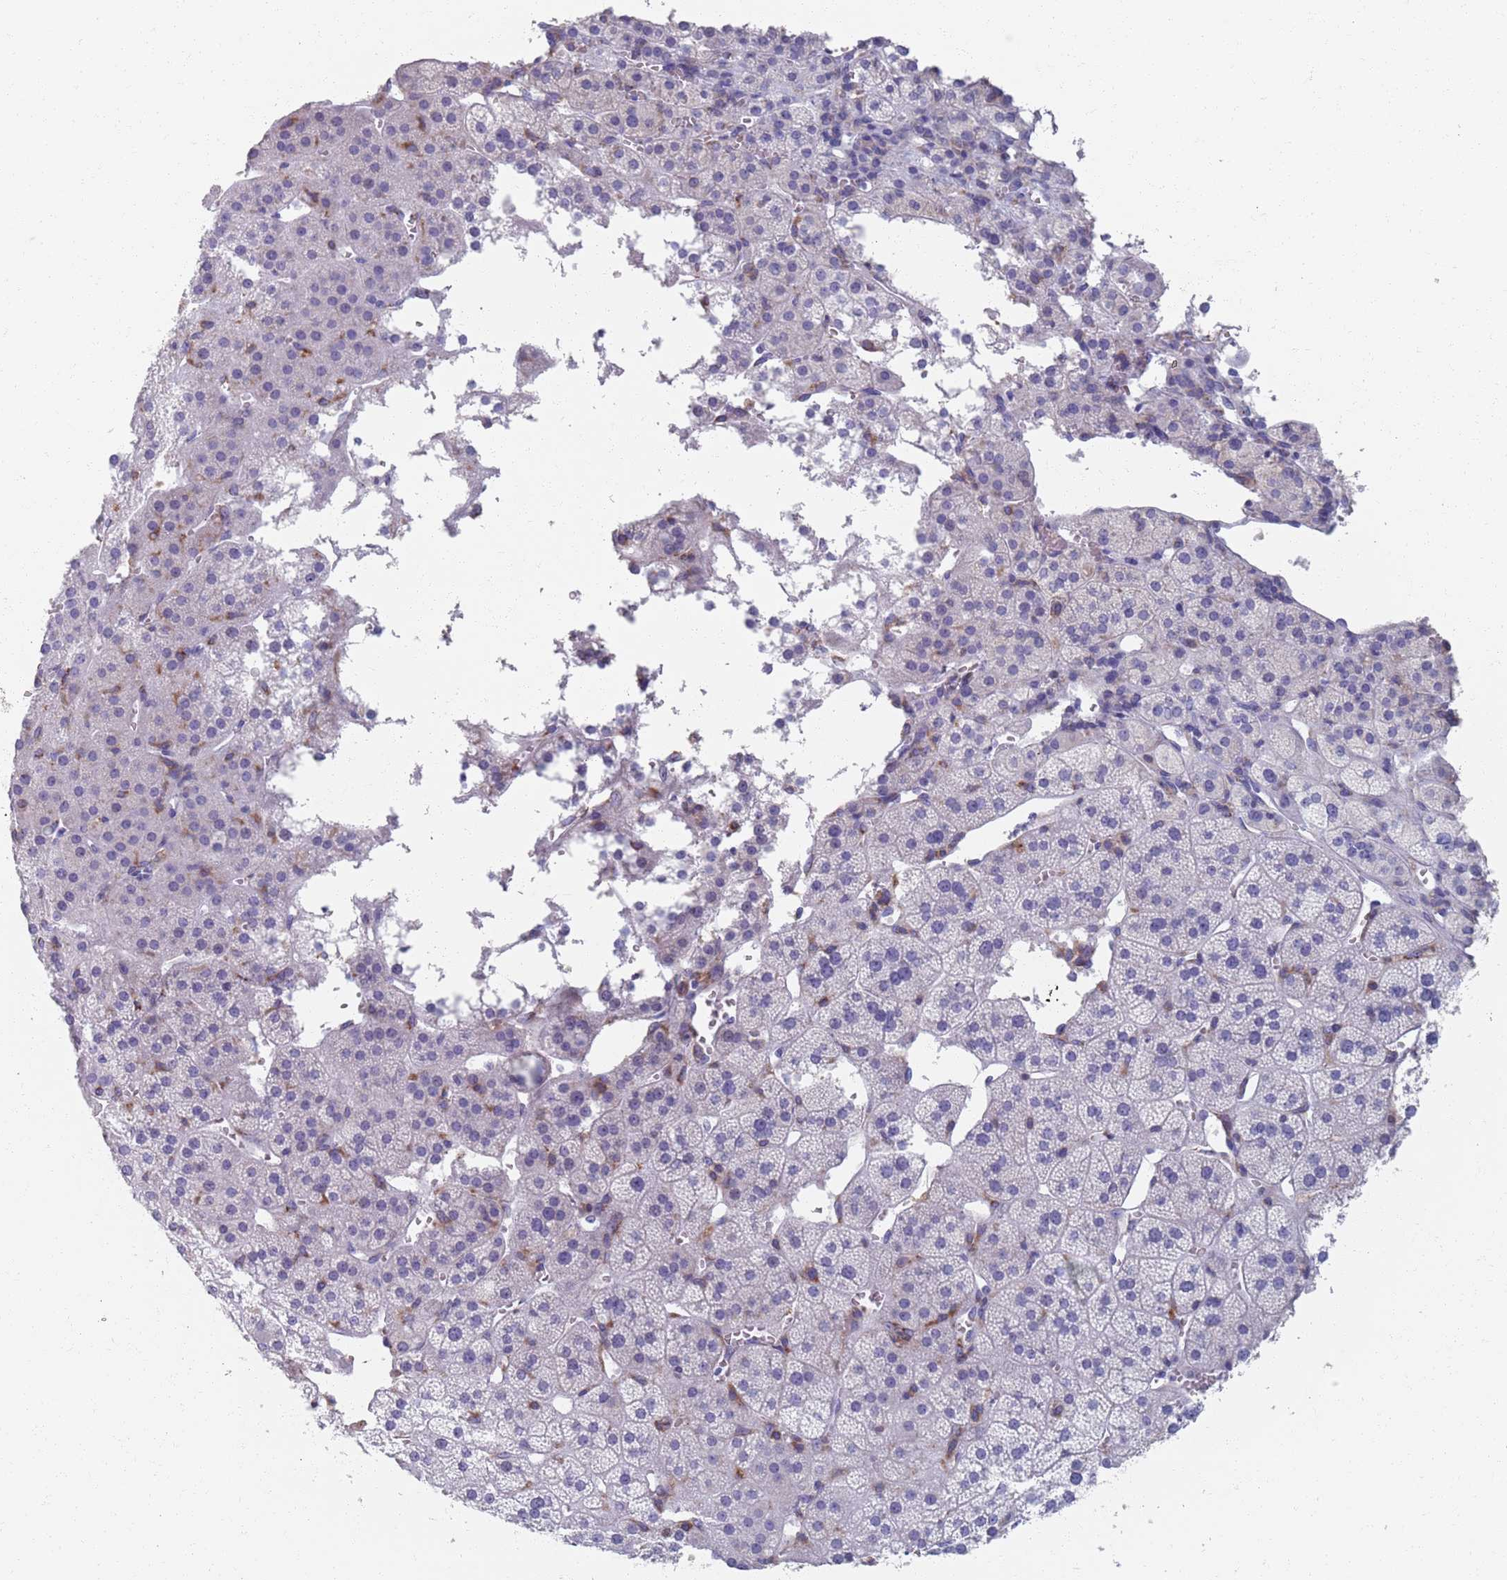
{"staining": {"intensity": "negative", "quantity": "none", "location": "none"}, "tissue": "adrenal gland", "cell_type": "Glandular cells", "image_type": "normal", "snomed": [{"axis": "morphology", "description": "Normal tissue, NOS"}, {"axis": "topography", "description": "Adrenal gland"}], "caption": "Protein analysis of benign adrenal gland demonstrates no significant staining in glandular cells. (Brightfield microscopy of DAB (3,3'-diaminobenzidine) immunohistochemistry (IHC) at high magnification).", "gene": "PLOD1", "patient": {"sex": "female", "age": 70}}